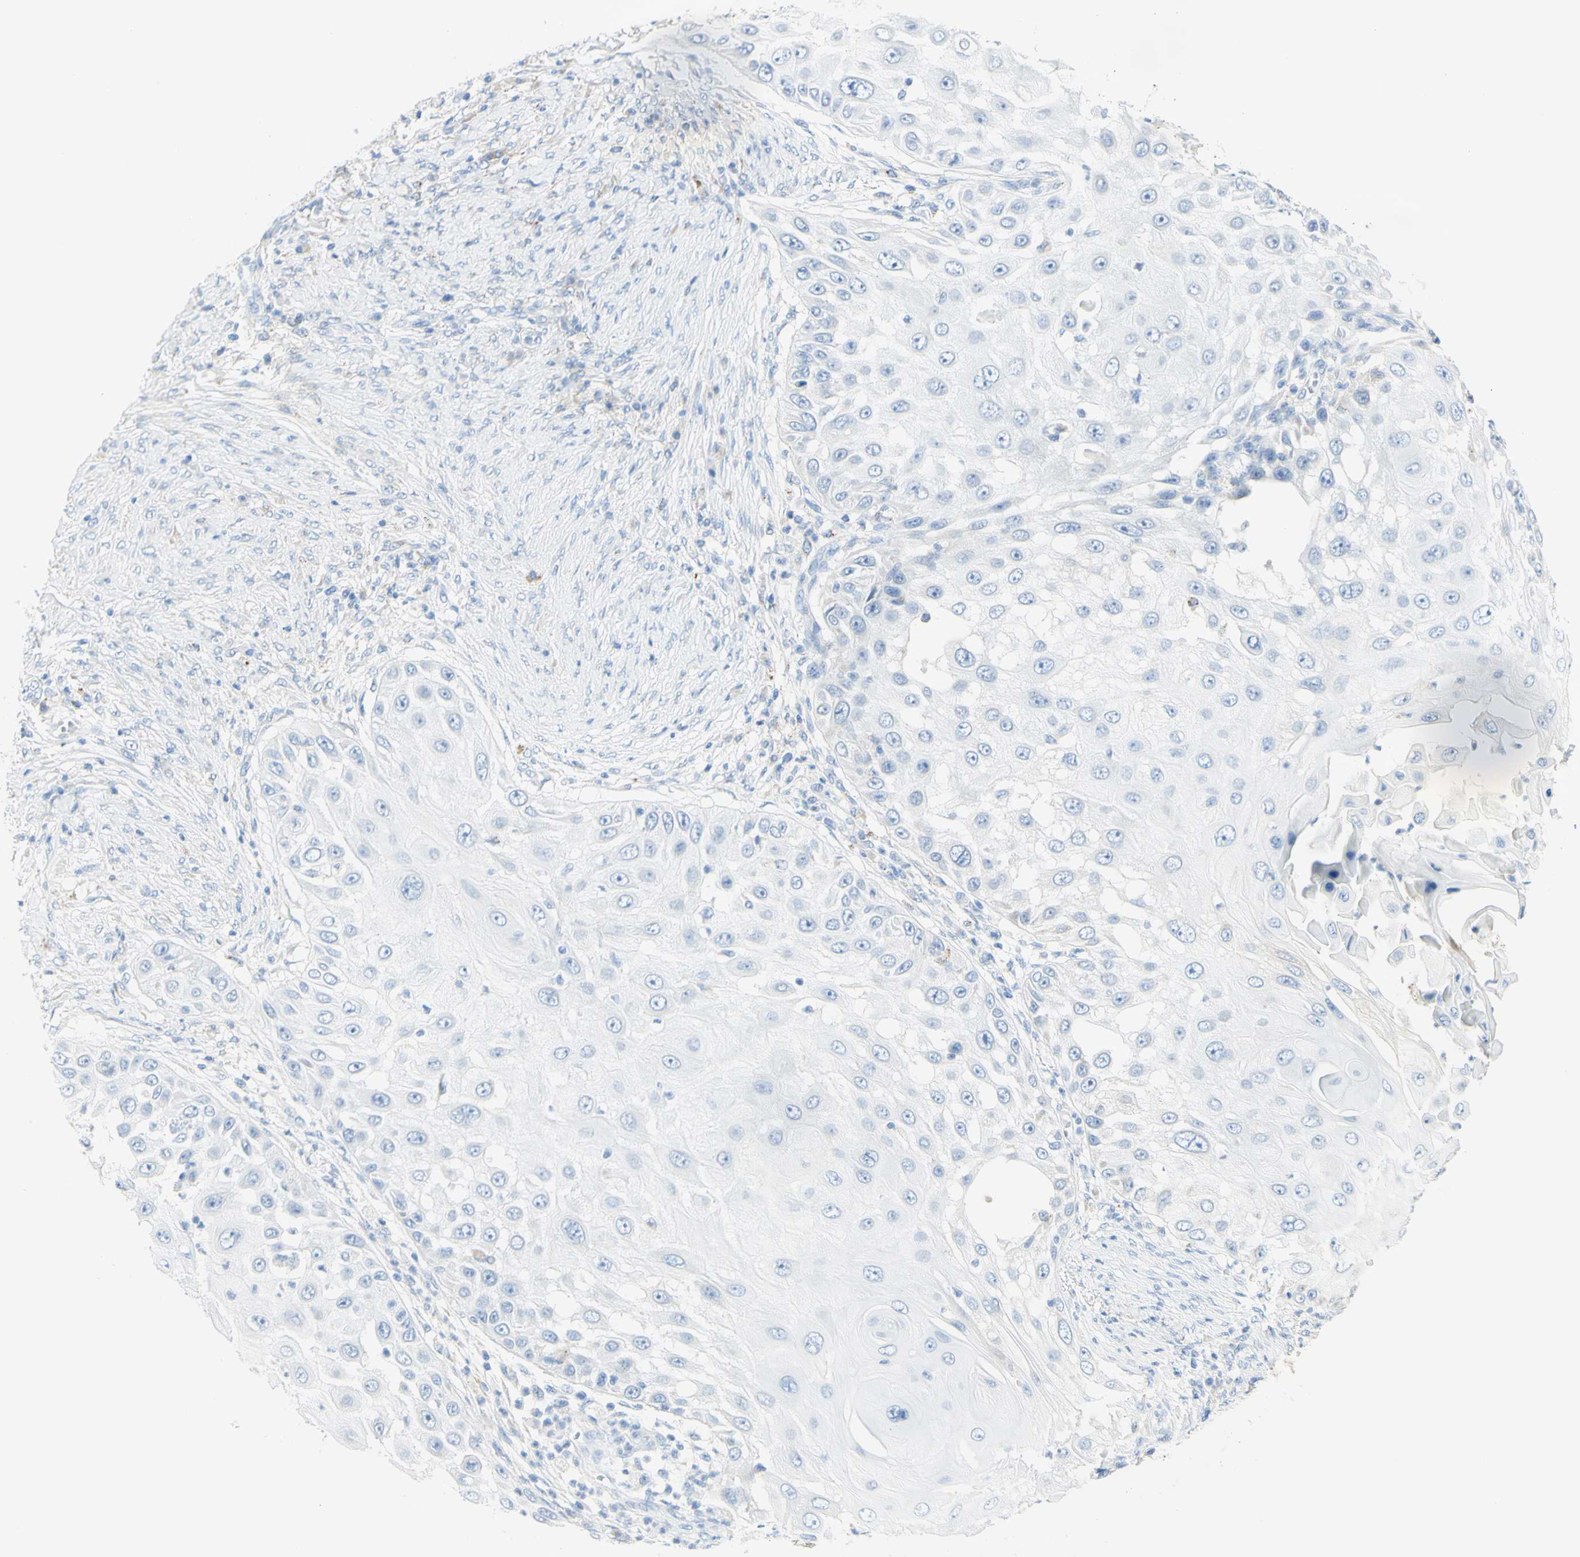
{"staining": {"intensity": "negative", "quantity": "none", "location": "none"}, "tissue": "skin cancer", "cell_type": "Tumor cells", "image_type": "cancer", "snomed": [{"axis": "morphology", "description": "Squamous cell carcinoma, NOS"}, {"axis": "topography", "description": "Skin"}], "caption": "This is an IHC micrograph of squamous cell carcinoma (skin). There is no expression in tumor cells.", "gene": "TSPAN1", "patient": {"sex": "female", "age": 44}}